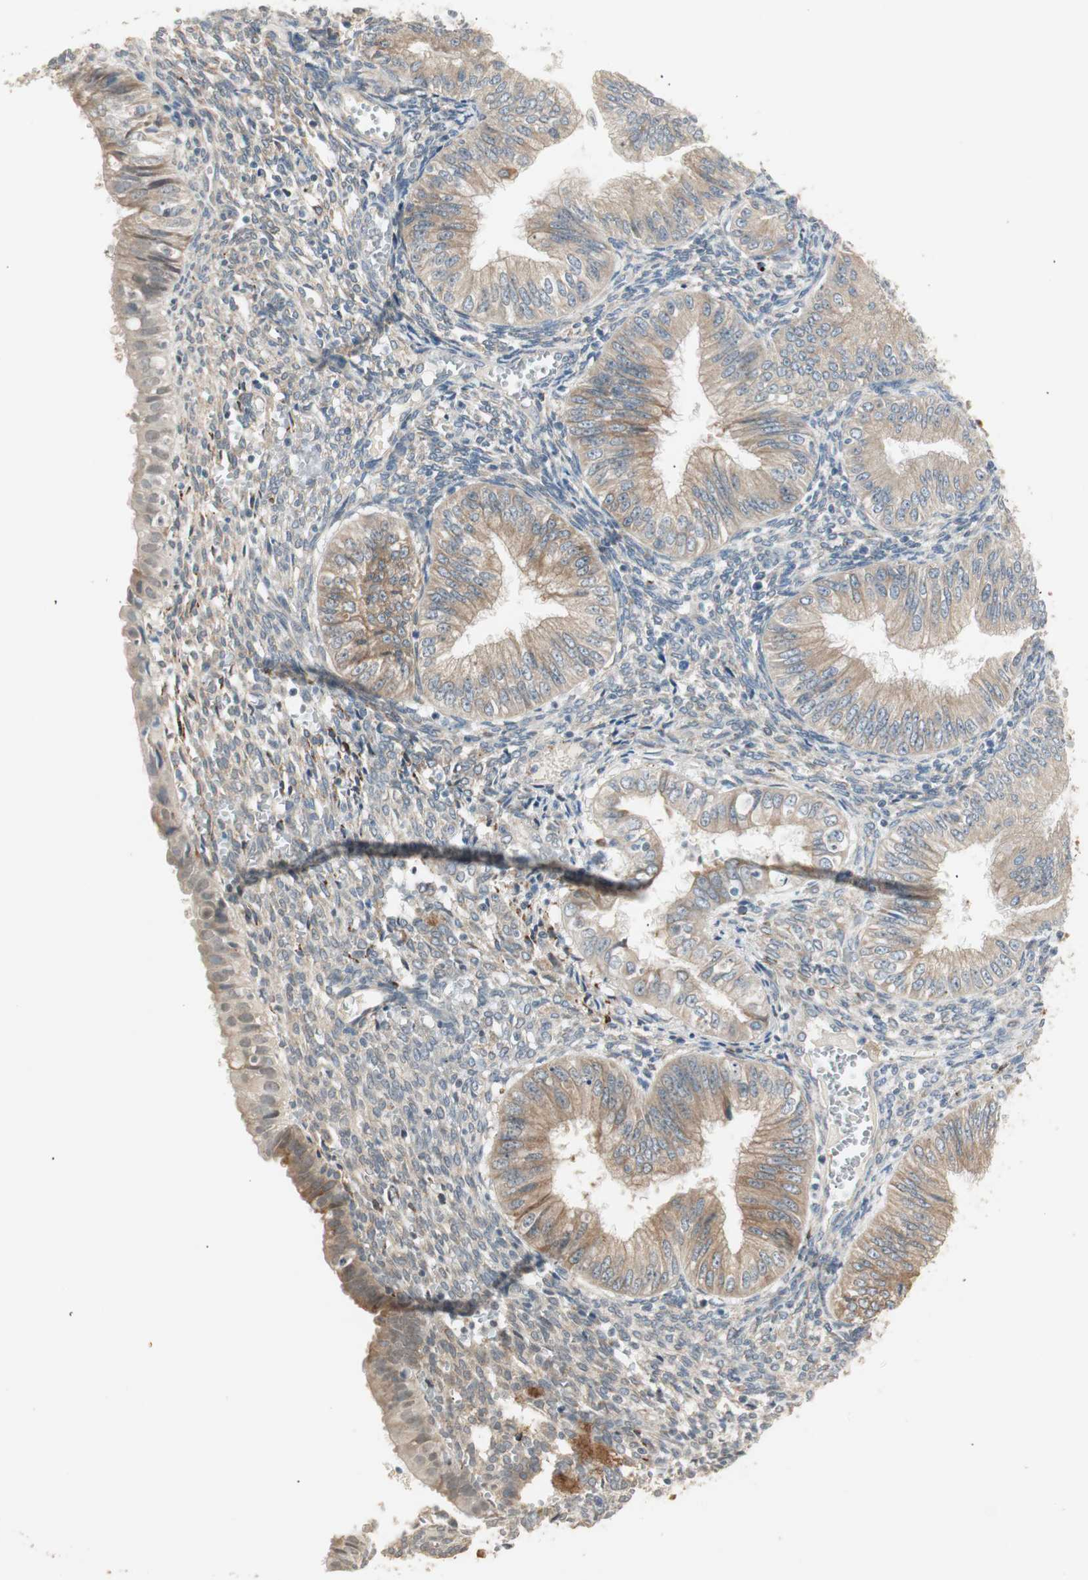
{"staining": {"intensity": "moderate", "quantity": ">75%", "location": "cytoplasmic/membranous"}, "tissue": "endometrial cancer", "cell_type": "Tumor cells", "image_type": "cancer", "snomed": [{"axis": "morphology", "description": "Normal tissue, NOS"}, {"axis": "morphology", "description": "Adenocarcinoma, NOS"}, {"axis": "topography", "description": "Endometrium"}], "caption": "About >75% of tumor cells in human endometrial cancer (adenocarcinoma) display moderate cytoplasmic/membranous protein staining as visualized by brown immunohistochemical staining.", "gene": "TASOR", "patient": {"sex": "female", "age": 53}}